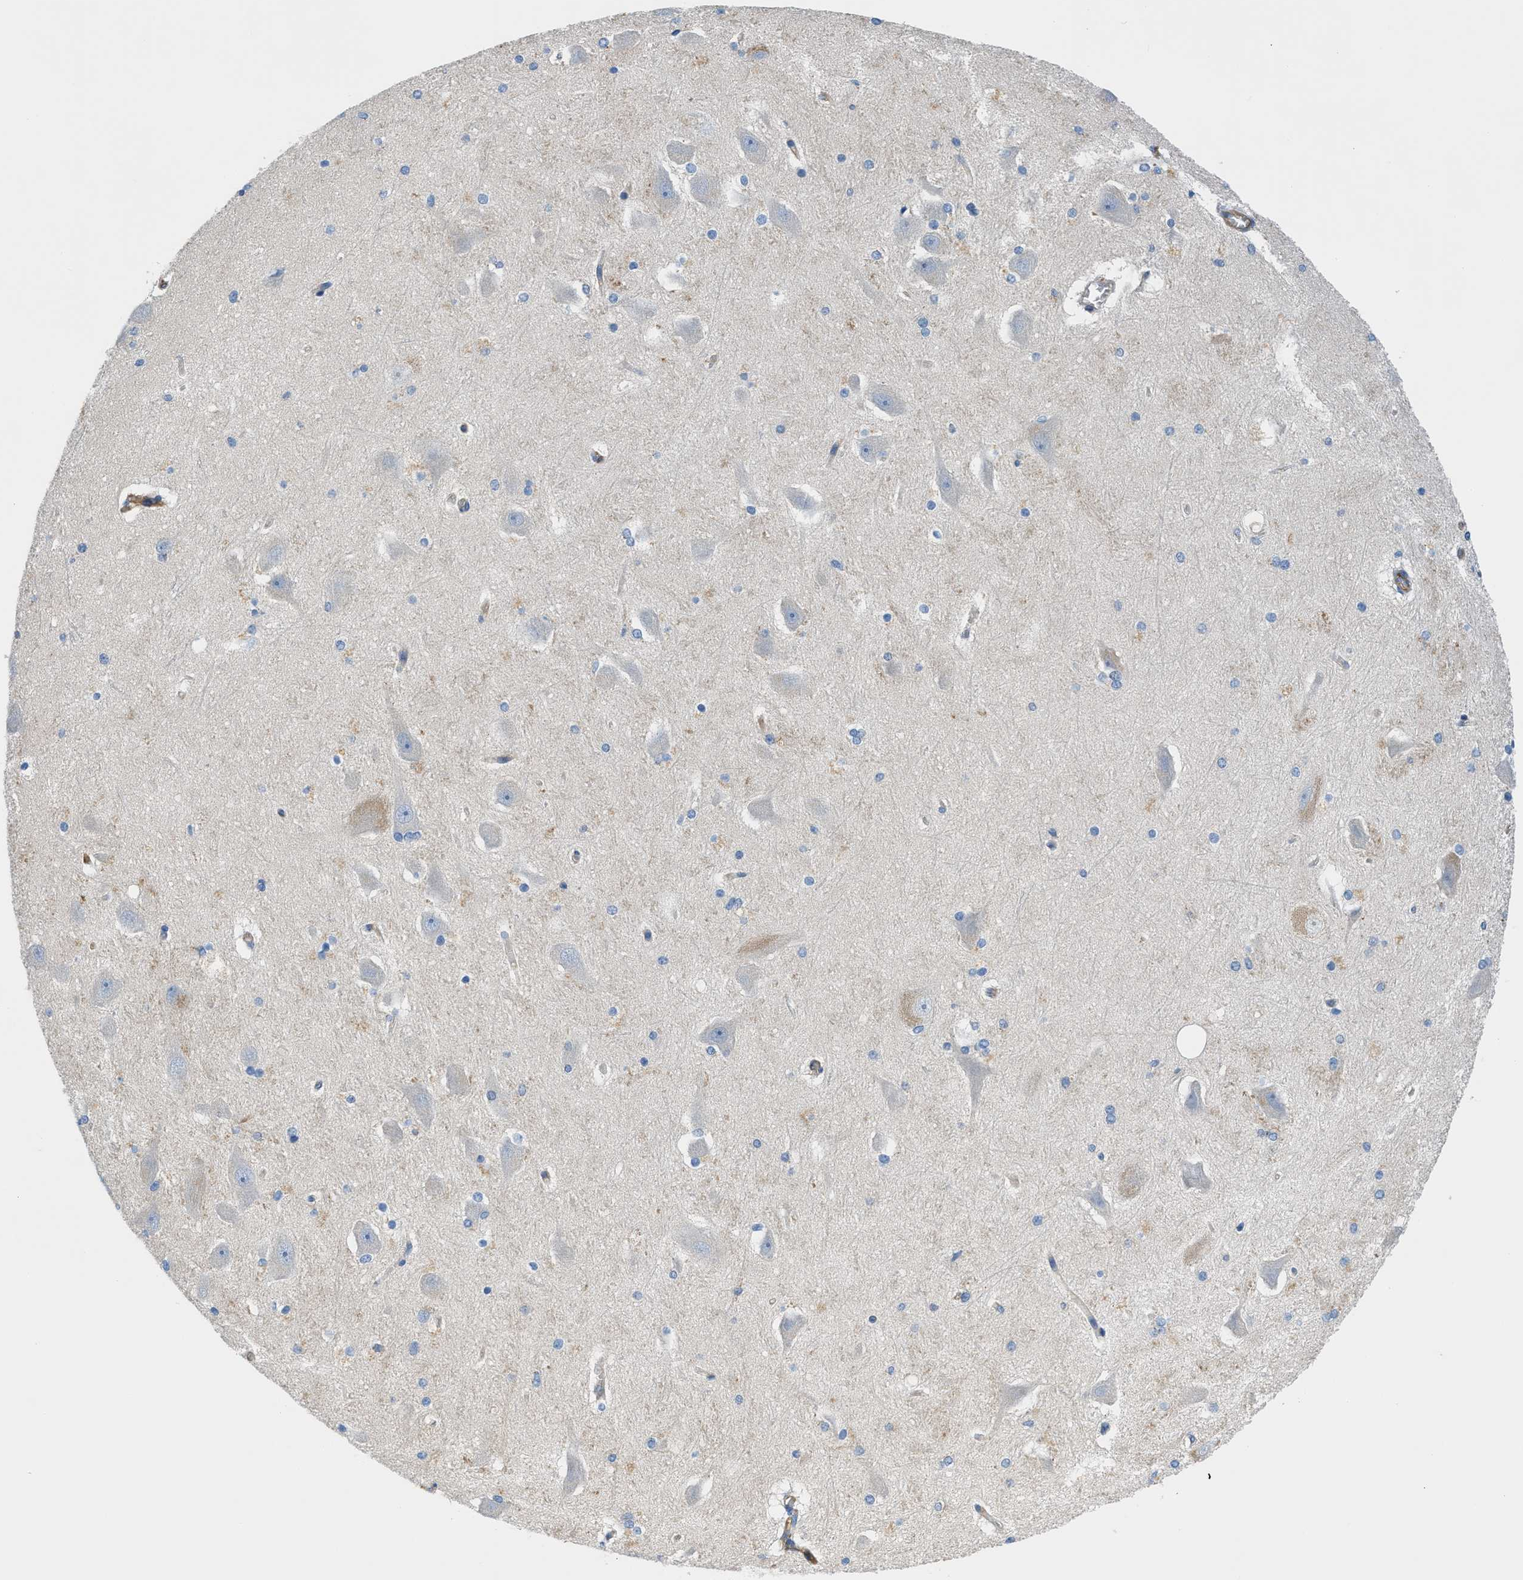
{"staining": {"intensity": "negative", "quantity": "none", "location": "none"}, "tissue": "hippocampus", "cell_type": "Glial cells", "image_type": "normal", "snomed": [{"axis": "morphology", "description": "Normal tissue, NOS"}, {"axis": "topography", "description": "Hippocampus"}], "caption": "Immunohistochemical staining of unremarkable hippocampus exhibits no significant staining in glial cells. The staining is performed using DAB brown chromogen with nuclei counter-stained in using hematoxylin.", "gene": "ORAI1", "patient": {"sex": "female", "age": 19}}